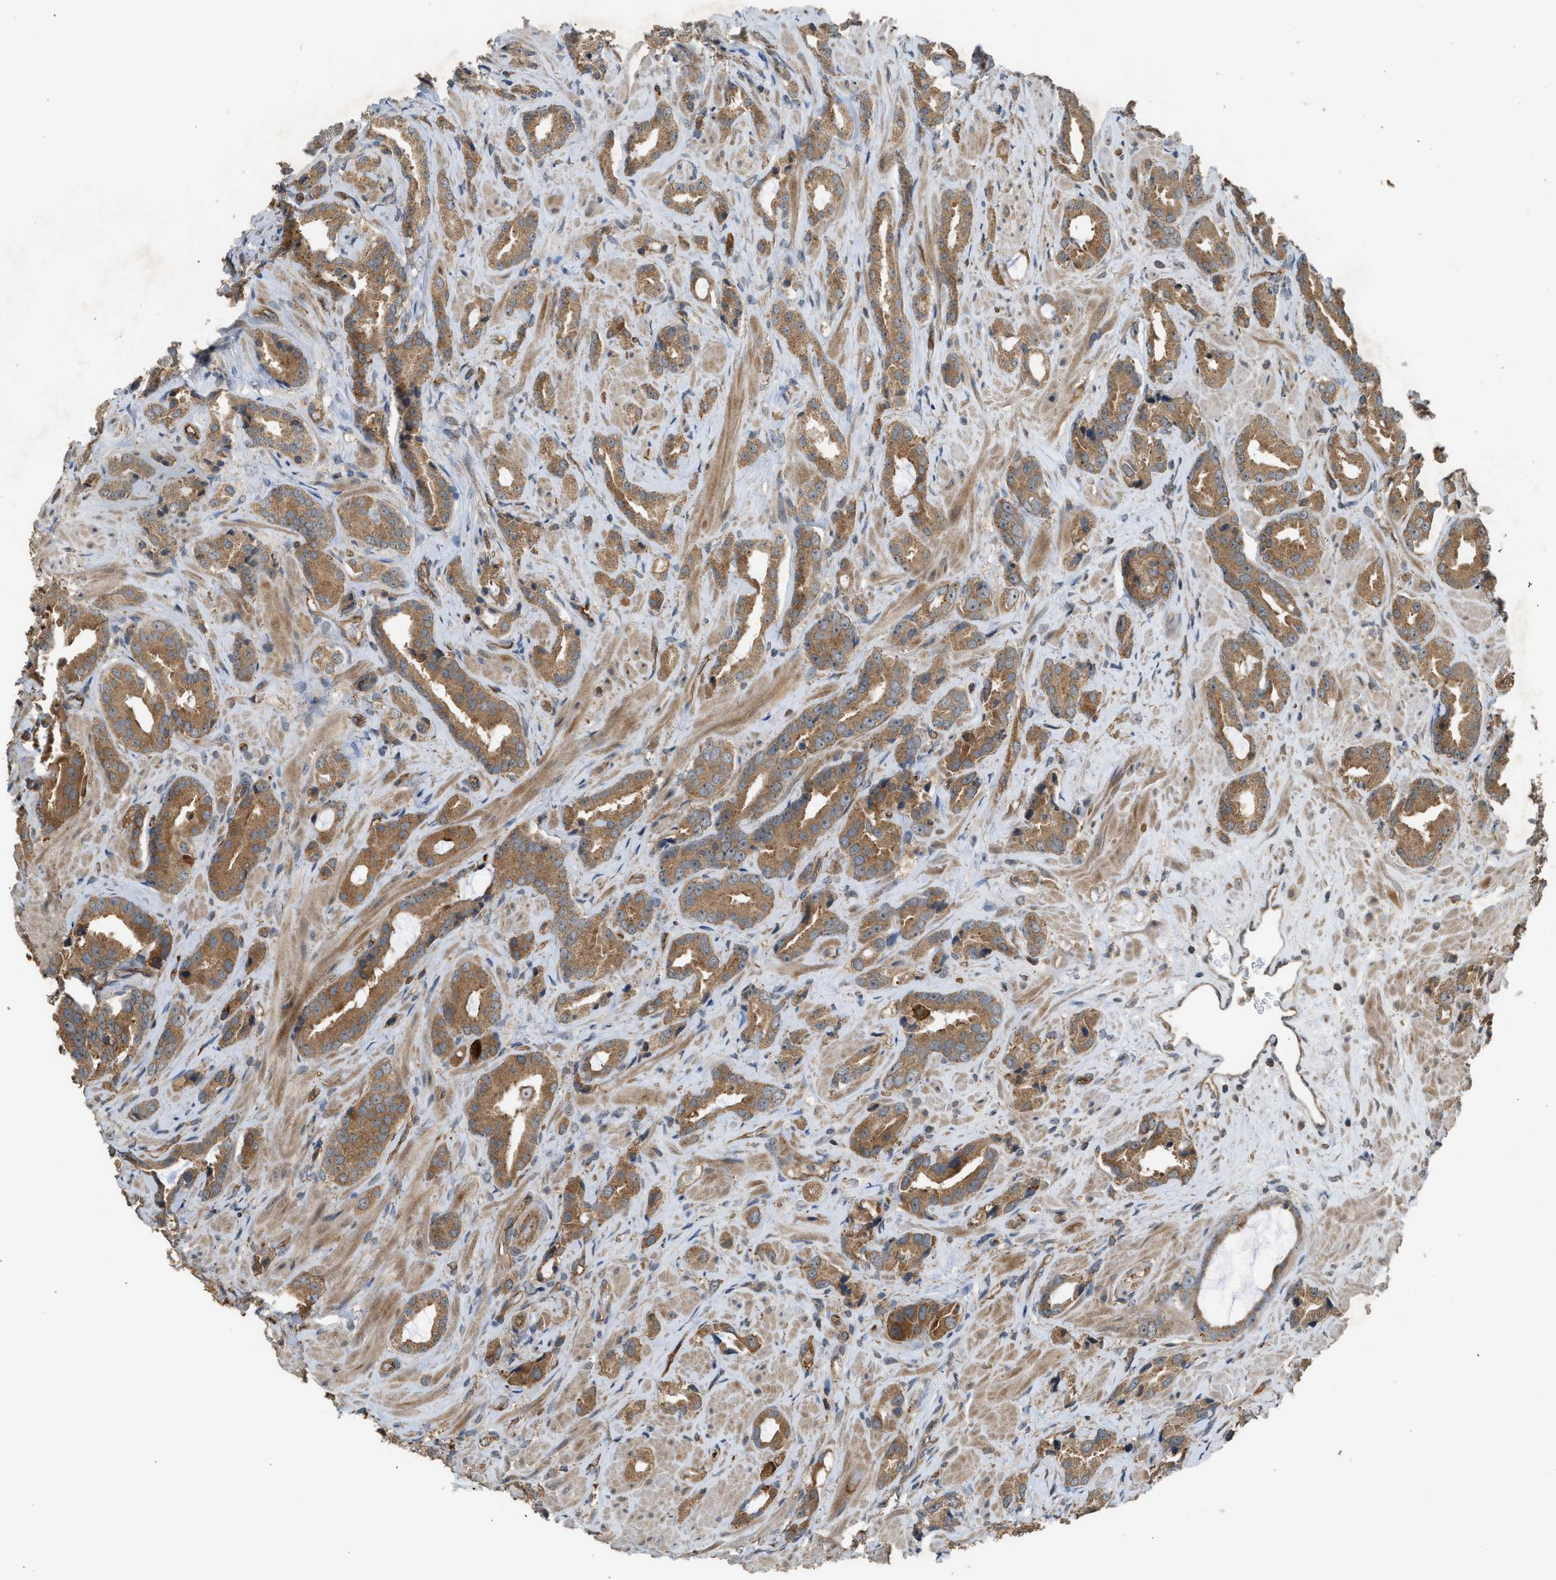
{"staining": {"intensity": "moderate", "quantity": ">75%", "location": "cytoplasmic/membranous"}, "tissue": "prostate cancer", "cell_type": "Tumor cells", "image_type": "cancer", "snomed": [{"axis": "morphology", "description": "Adenocarcinoma, High grade"}, {"axis": "topography", "description": "Prostate"}], "caption": "Brown immunohistochemical staining in high-grade adenocarcinoma (prostate) demonstrates moderate cytoplasmic/membranous positivity in approximately >75% of tumor cells.", "gene": "HIP1R", "patient": {"sex": "male", "age": 64}}